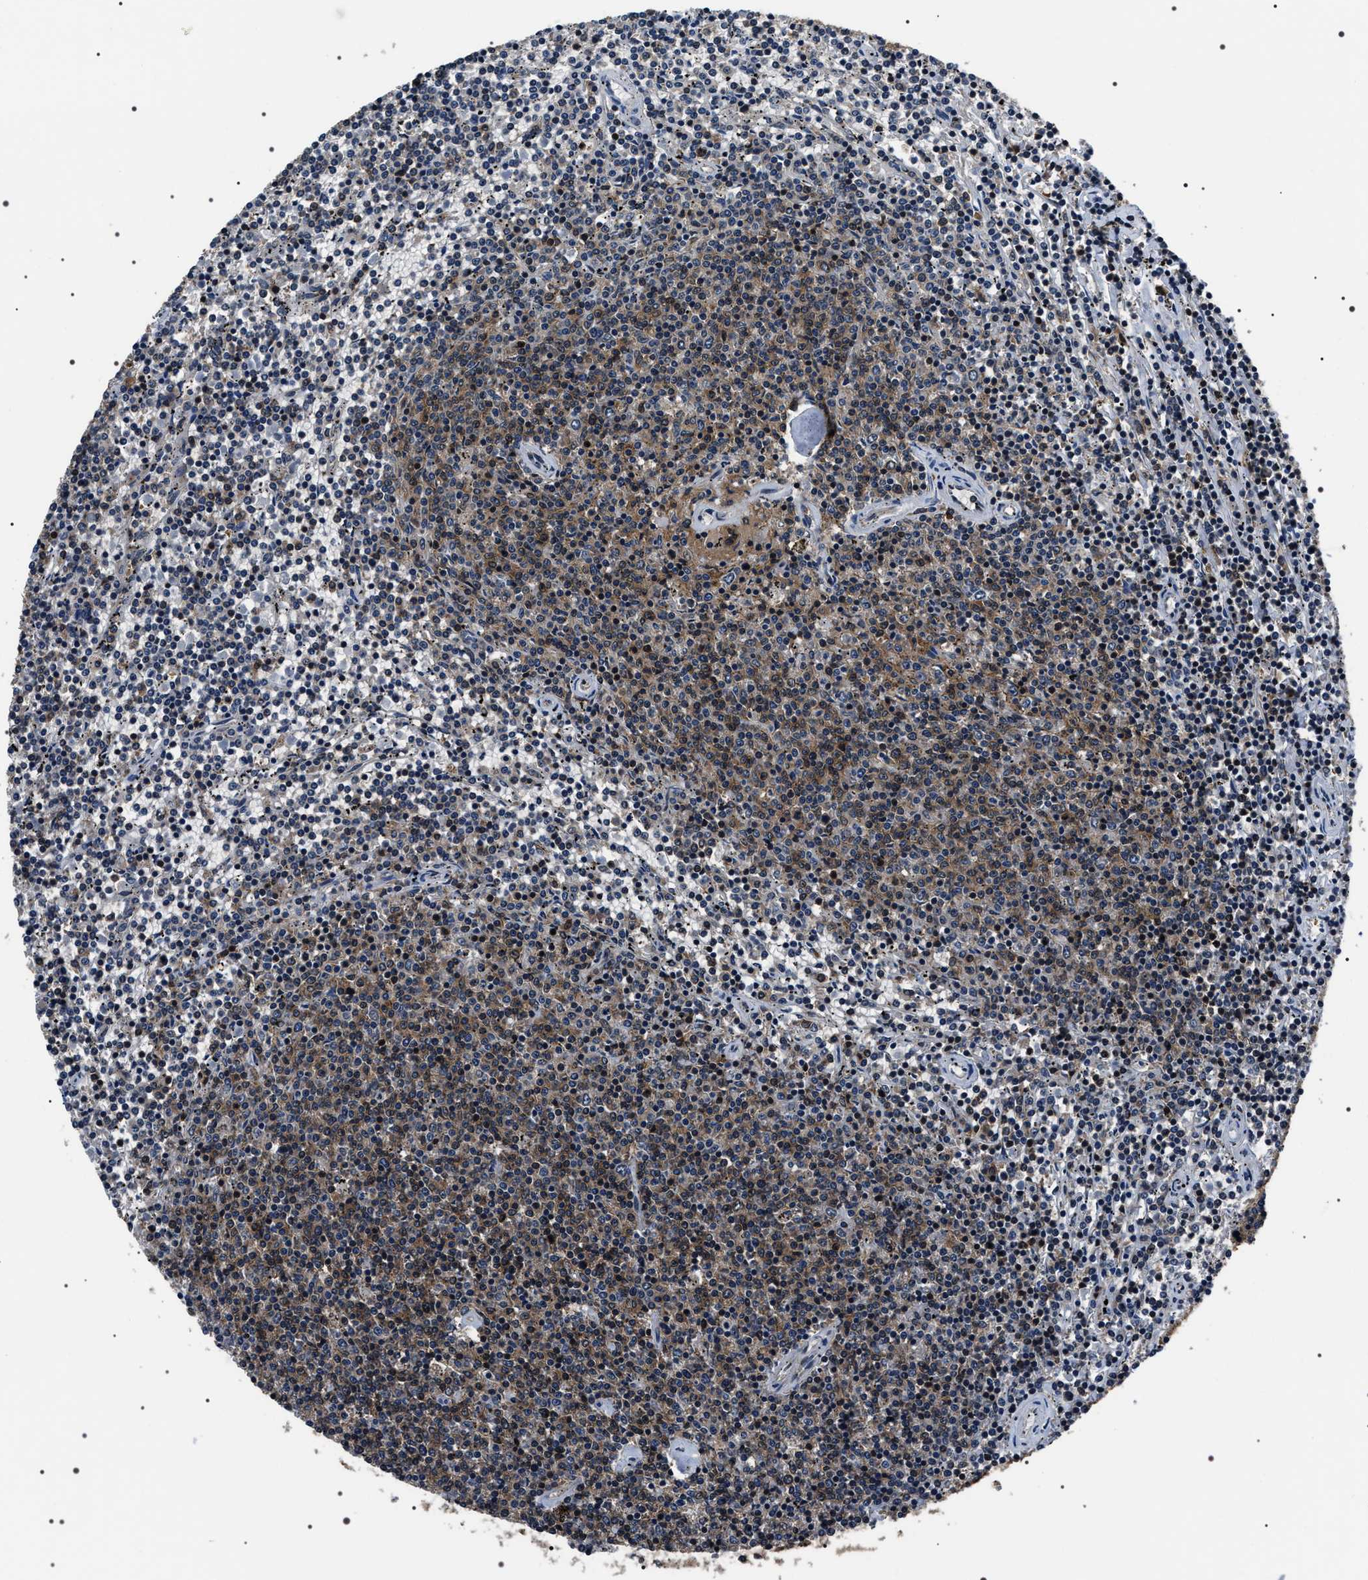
{"staining": {"intensity": "moderate", "quantity": ">75%", "location": "cytoplasmic/membranous,nuclear"}, "tissue": "lymphoma", "cell_type": "Tumor cells", "image_type": "cancer", "snomed": [{"axis": "morphology", "description": "Malignant lymphoma, non-Hodgkin's type, Low grade"}, {"axis": "topography", "description": "Spleen"}], "caption": "Immunohistochemistry (IHC) (DAB) staining of human low-grade malignant lymphoma, non-Hodgkin's type reveals moderate cytoplasmic/membranous and nuclear protein staining in approximately >75% of tumor cells. Ihc stains the protein in brown and the nuclei are stained blue.", "gene": "SIPA1", "patient": {"sex": "female", "age": 50}}